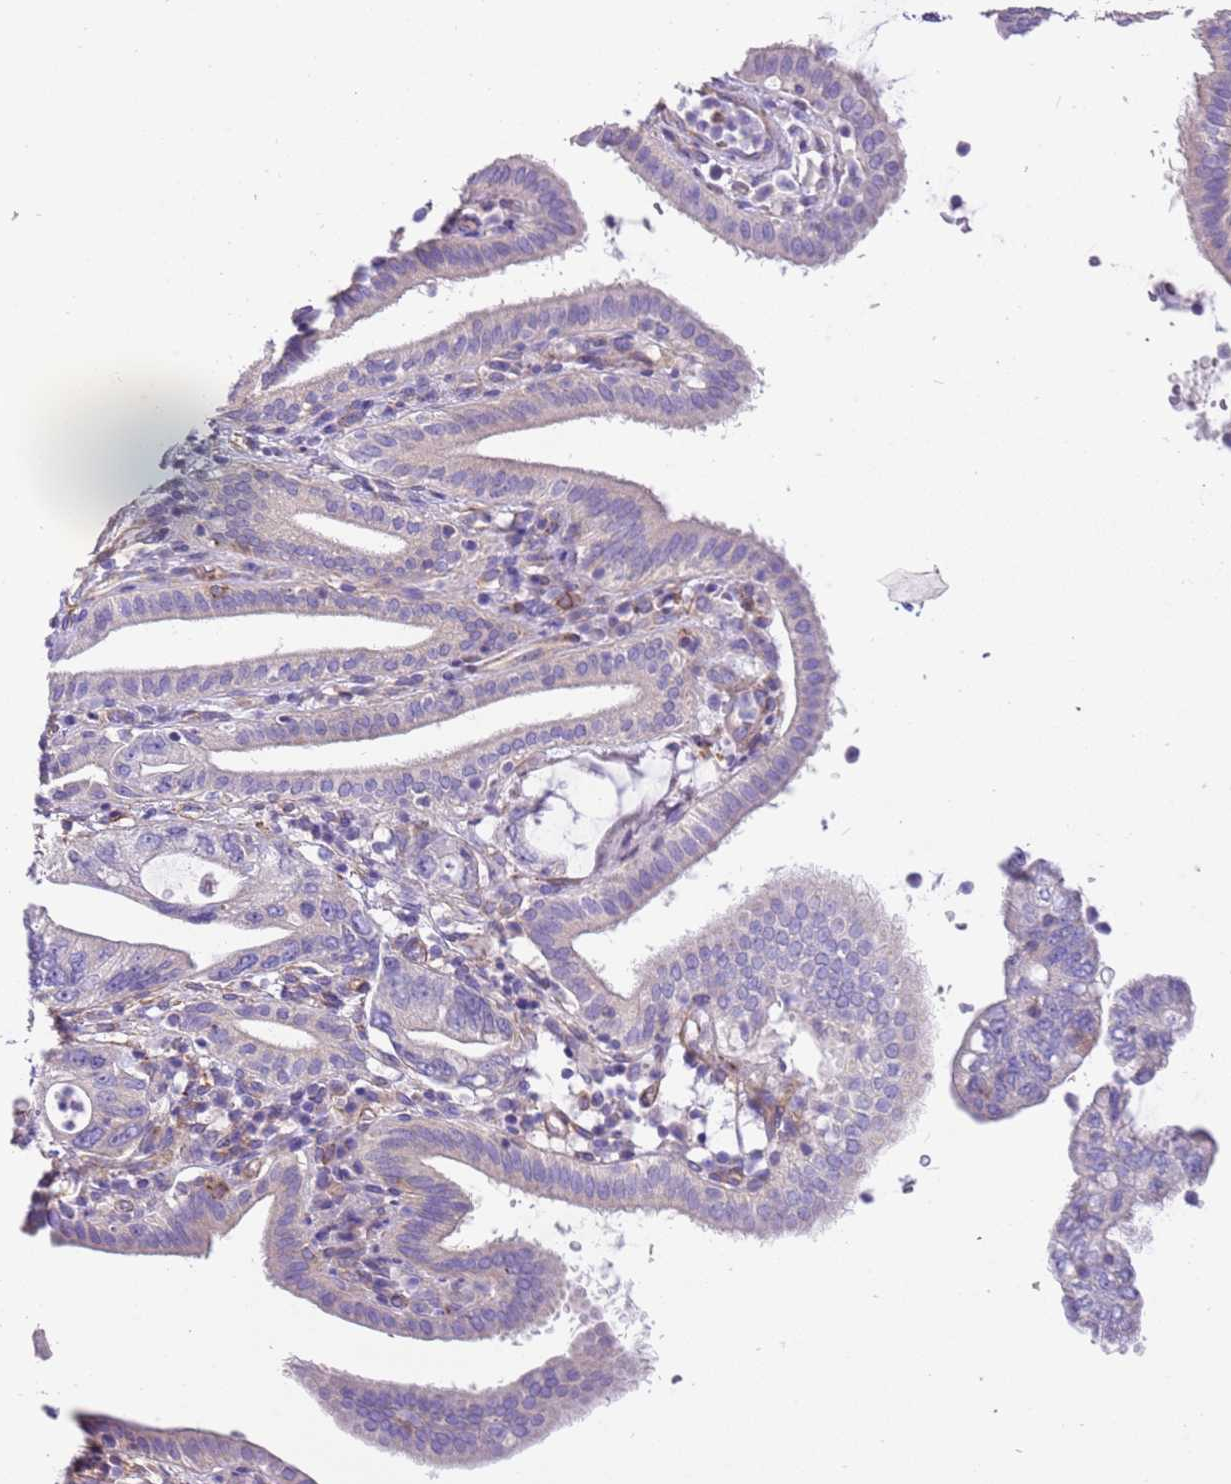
{"staining": {"intensity": "negative", "quantity": "none", "location": "none"}, "tissue": "pancreatic cancer", "cell_type": "Tumor cells", "image_type": "cancer", "snomed": [{"axis": "morphology", "description": "Adenocarcinoma, NOS"}, {"axis": "topography", "description": "Pancreas"}], "caption": "The IHC image has no significant expression in tumor cells of pancreatic adenocarcinoma tissue.", "gene": "SERINC3", "patient": {"sex": "female", "age": 73}}